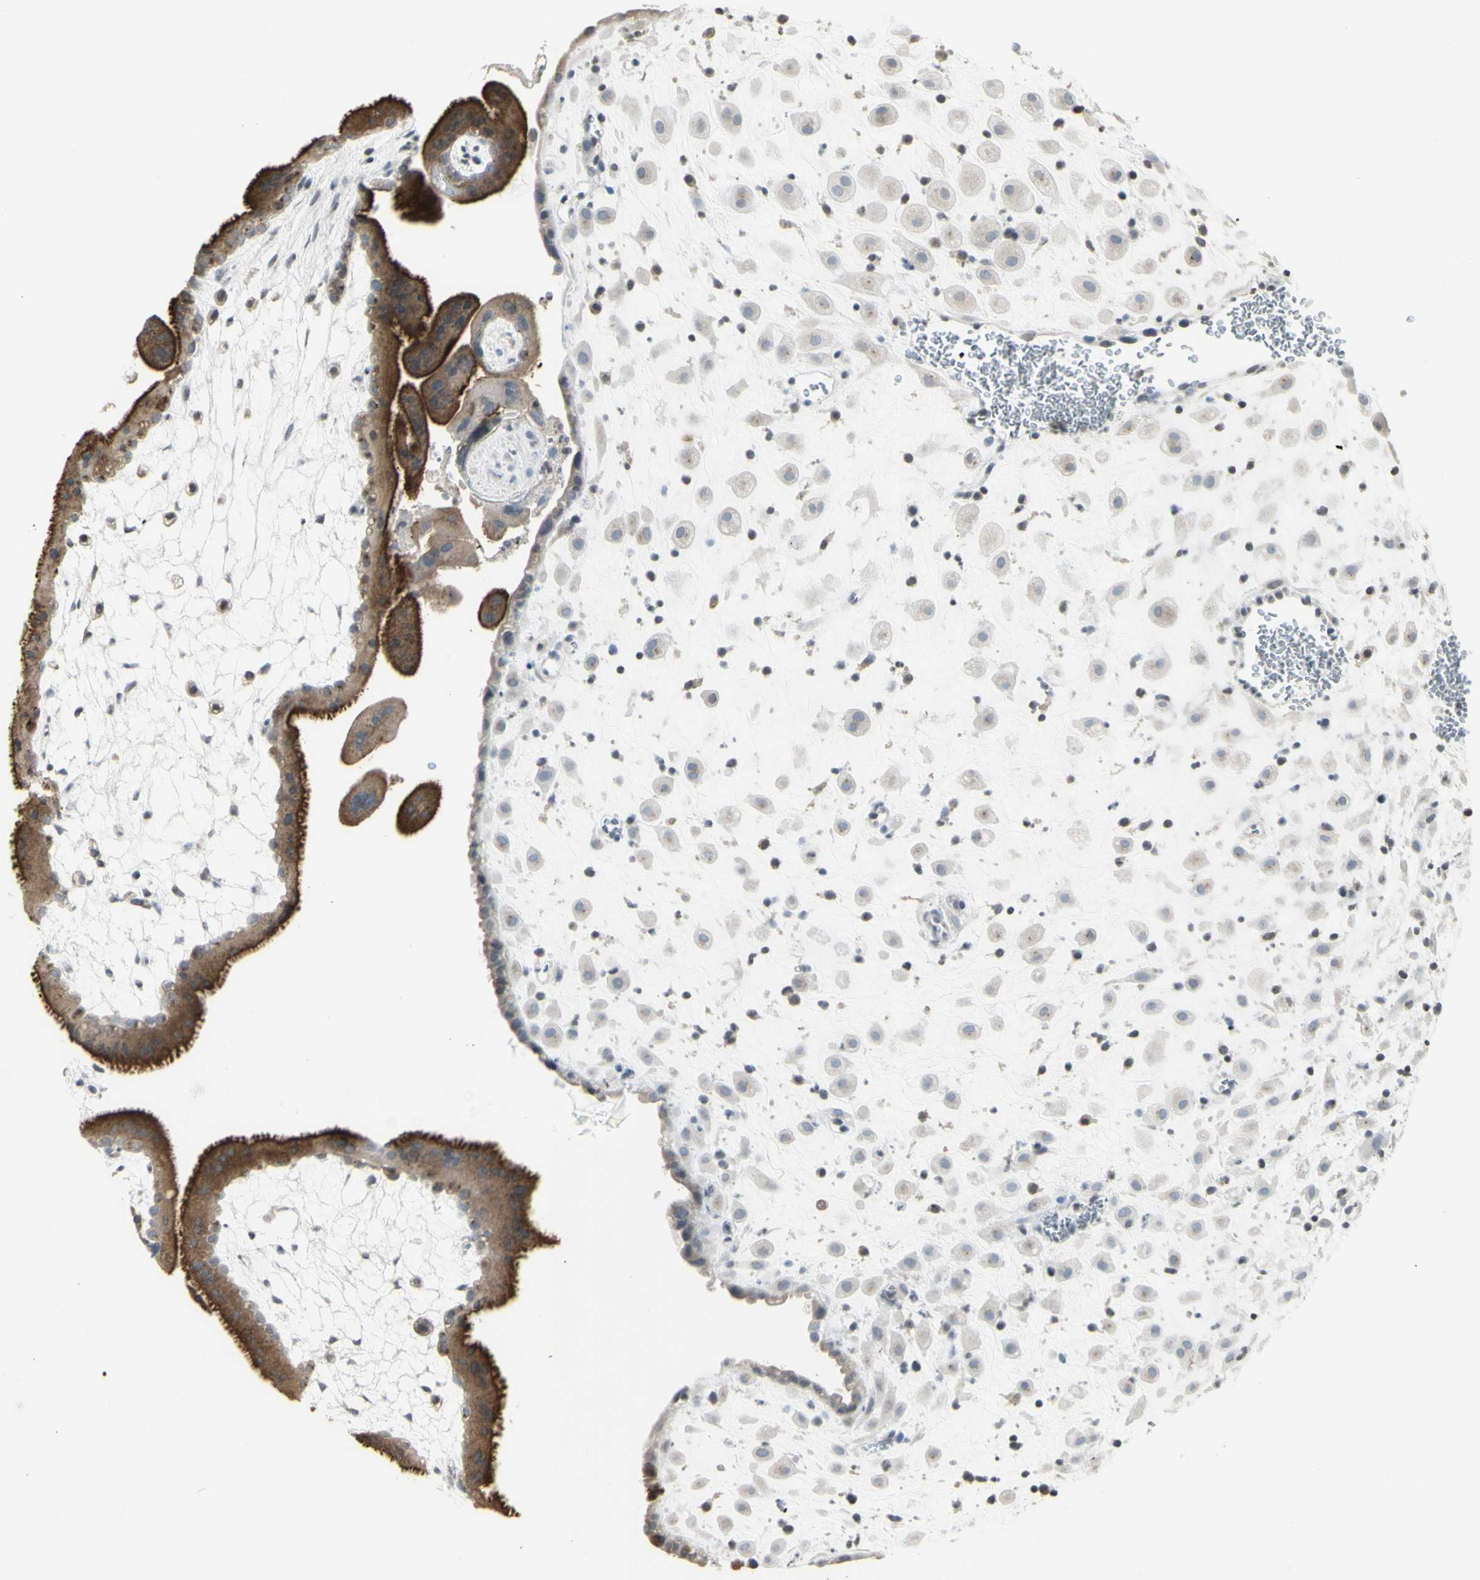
{"staining": {"intensity": "strong", "quantity": "25%-75%", "location": "cytoplasmic/membranous"}, "tissue": "placenta", "cell_type": "Trophoblastic cells", "image_type": "normal", "snomed": [{"axis": "morphology", "description": "Normal tissue, NOS"}, {"axis": "topography", "description": "Placenta"}], "caption": "A high-resolution histopathology image shows immunohistochemistry staining of normal placenta, which displays strong cytoplasmic/membranous expression in about 25%-75% of trophoblastic cells. The protein is shown in brown color, while the nuclei are stained blue.", "gene": "MUC5AC", "patient": {"sex": "female", "age": 35}}